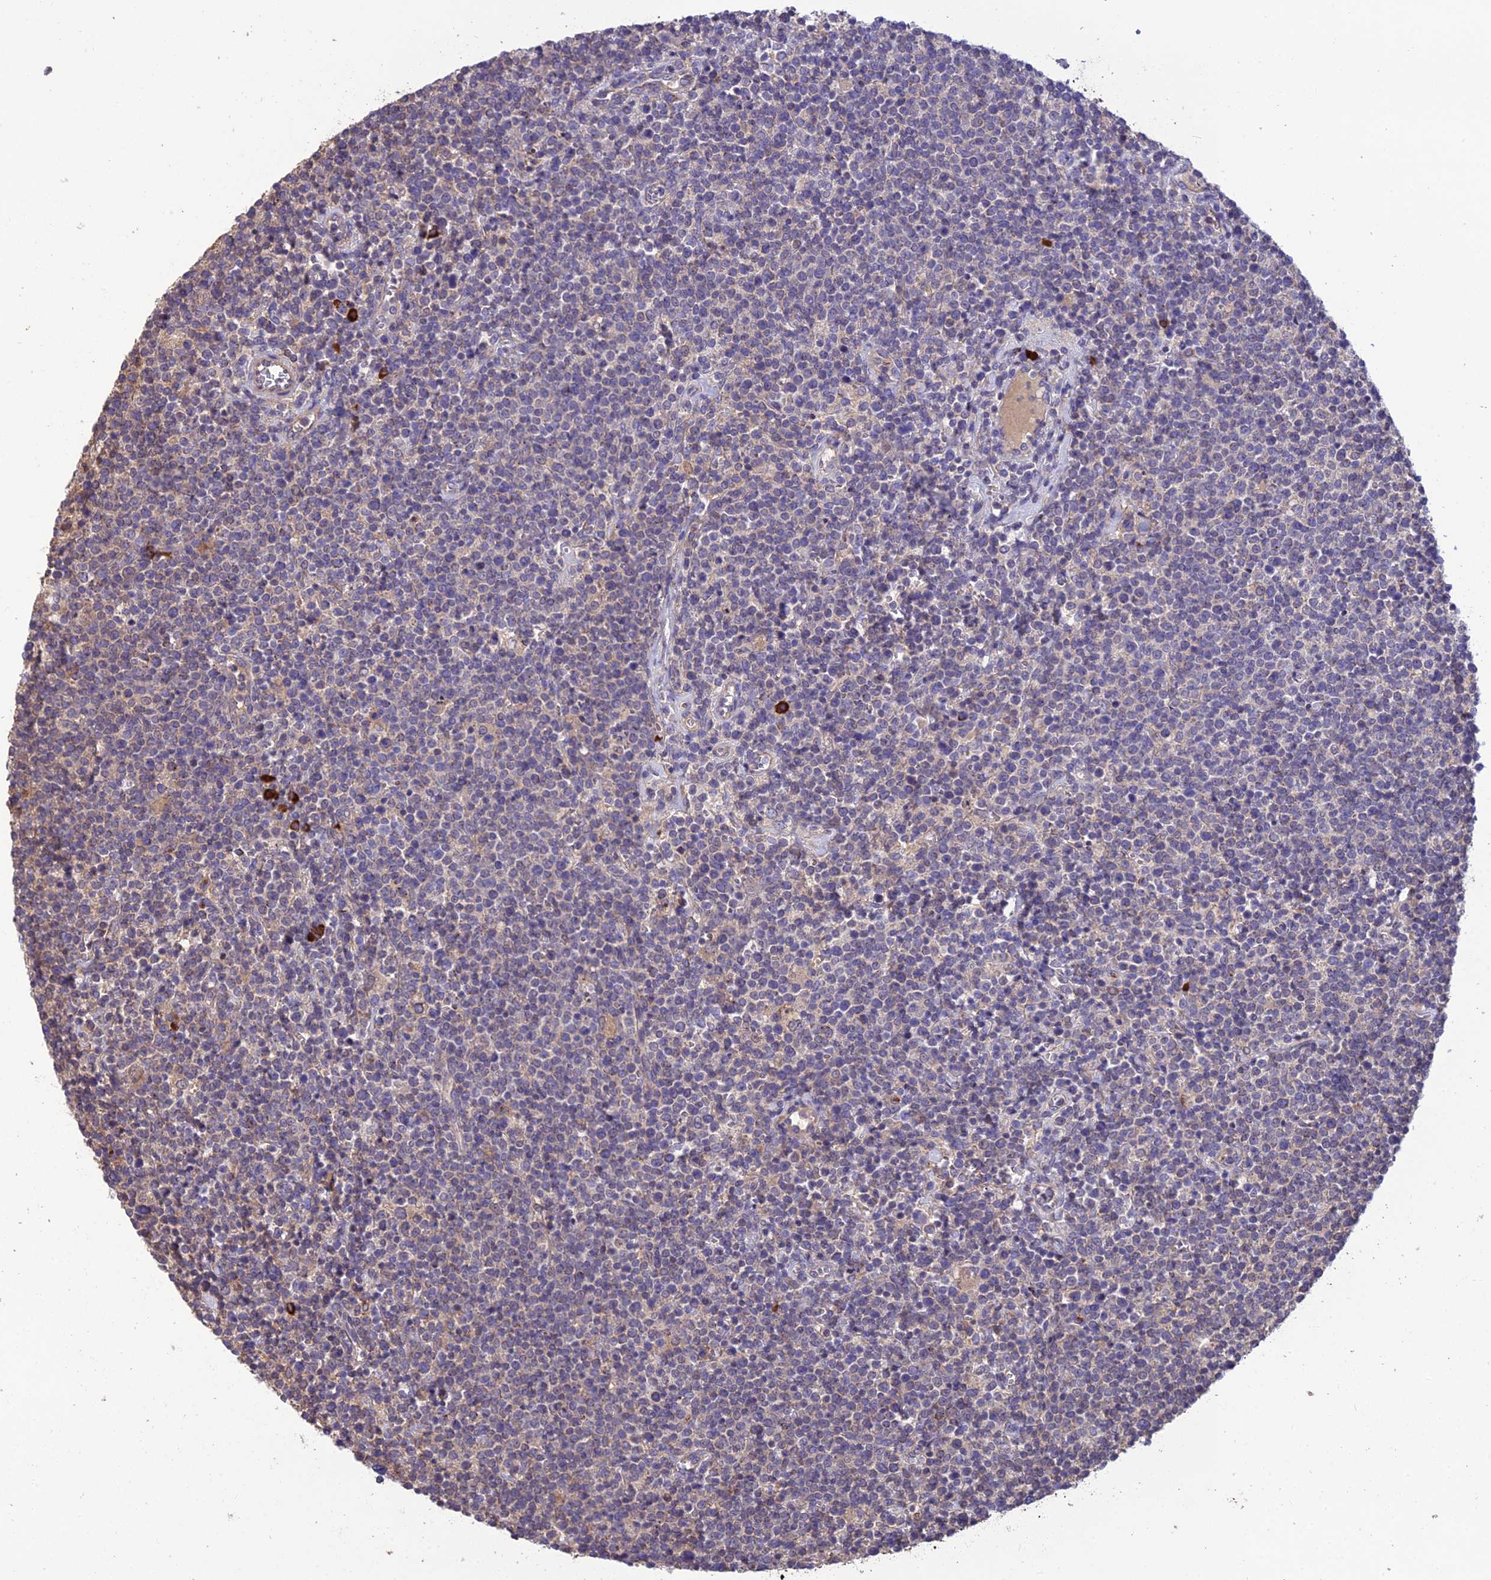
{"staining": {"intensity": "negative", "quantity": "none", "location": "none"}, "tissue": "lymphoma", "cell_type": "Tumor cells", "image_type": "cancer", "snomed": [{"axis": "morphology", "description": "Malignant lymphoma, non-Hodgkin's type, High grade"}, {"axis": "topography", "description": "Lymph node"}], "caption": "IHC image of neoplastic tissue: high-grade malignant lymphoma, non-Hodgkin's type stained with DAB reveals no significant protein positivity in tumor cells.", "gene": "MIOS", "patient": {"sex": "male", "age": 61}}